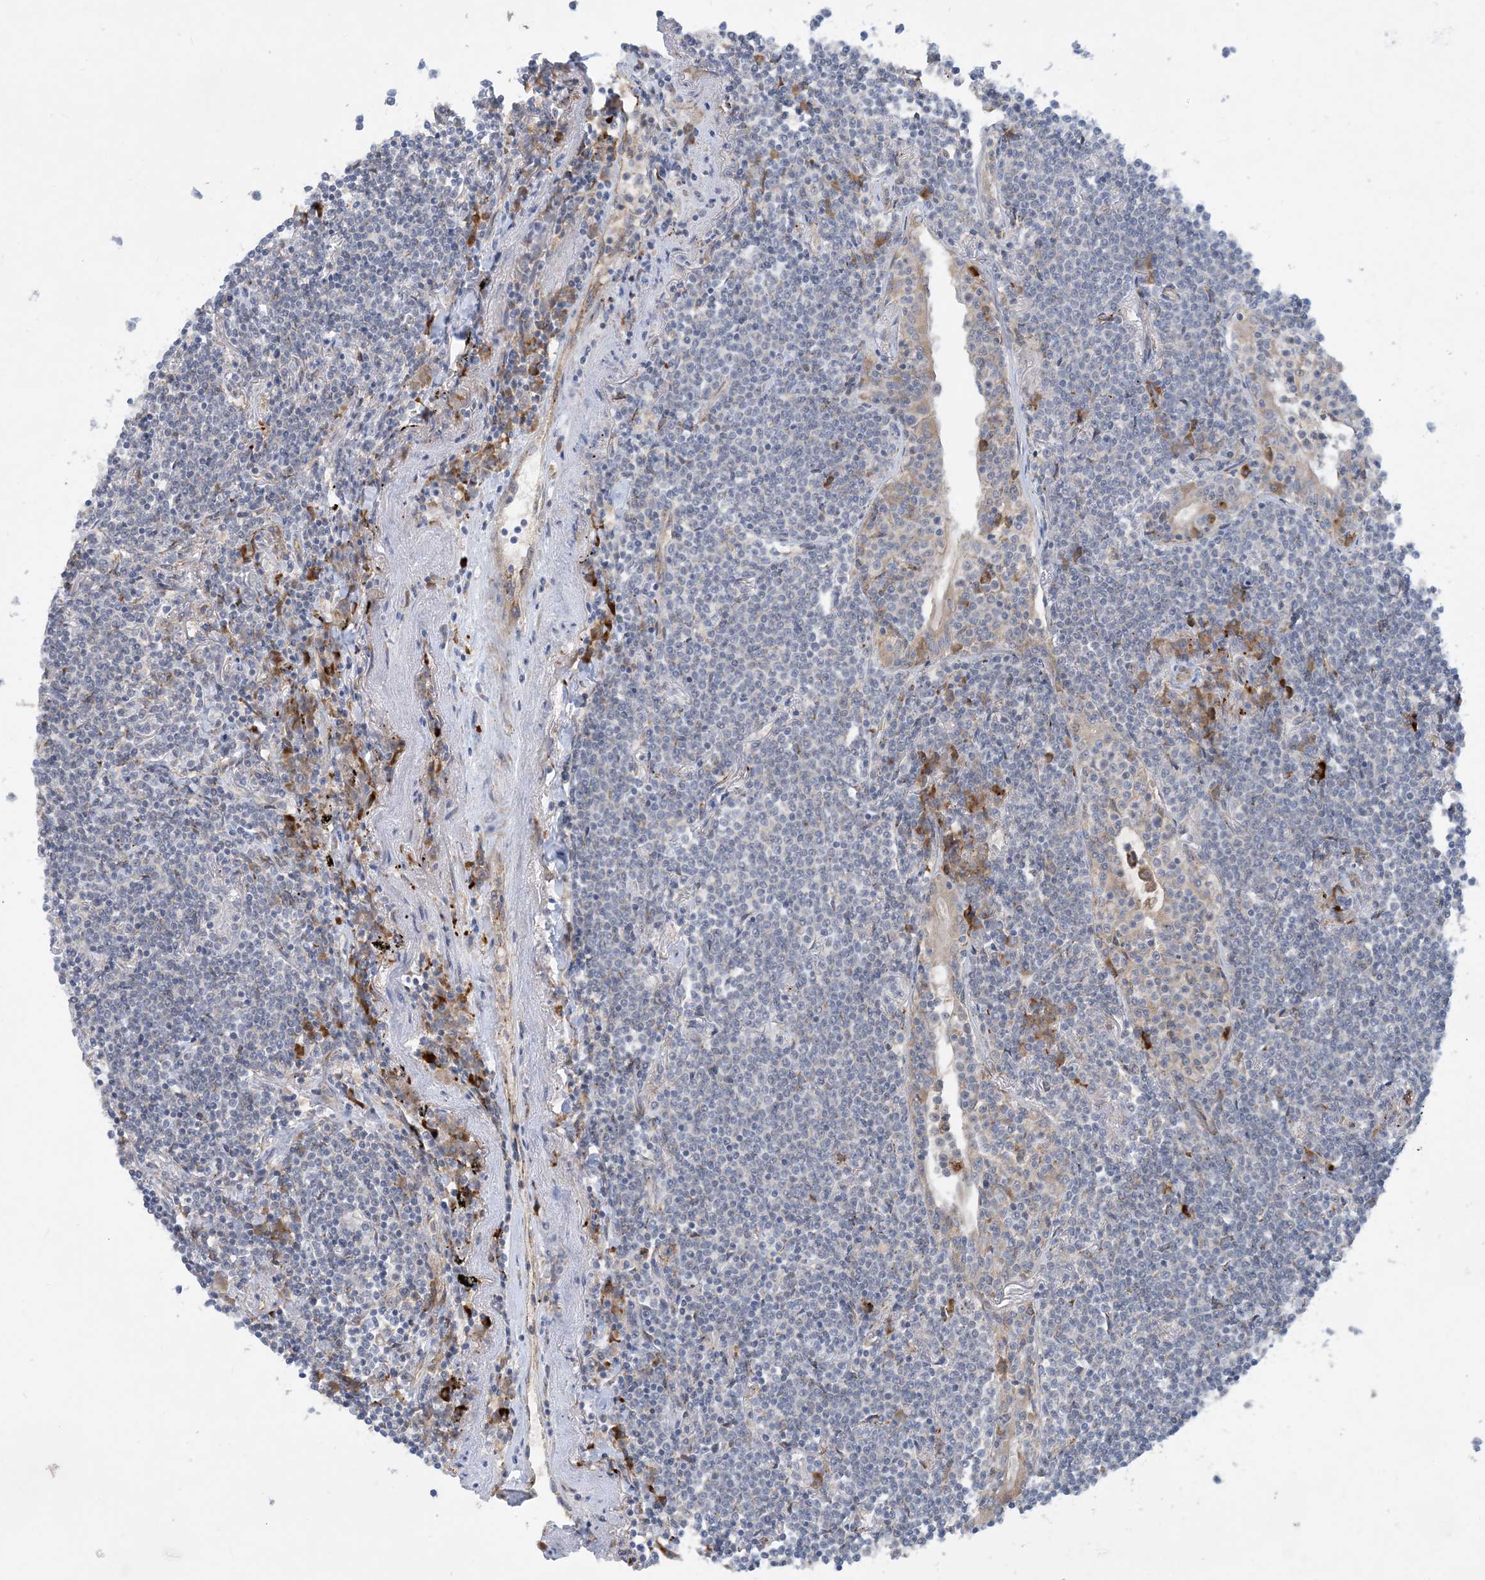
{"staining": {"intensity": "negative", "quantity": "none", "location": "none"}, "tissue": "lymphoma", "cell_type": "Tumor cells", "image_type": "cancer", "snomed": [{"axis": "morphology", "description": "Malignant lymphoma, non-Hodgkin's type, Low grade"}, {"axis": "topography", "description": "Lung"}], "caption": "Malignant lymphoma, non-Hodgkin's type (low-grade) stained for a protein using immunohistochemistry displays no expression tumor cells.", "gene": "PHOSPHO2", "patient": {"sex": "female", "age": 71}}